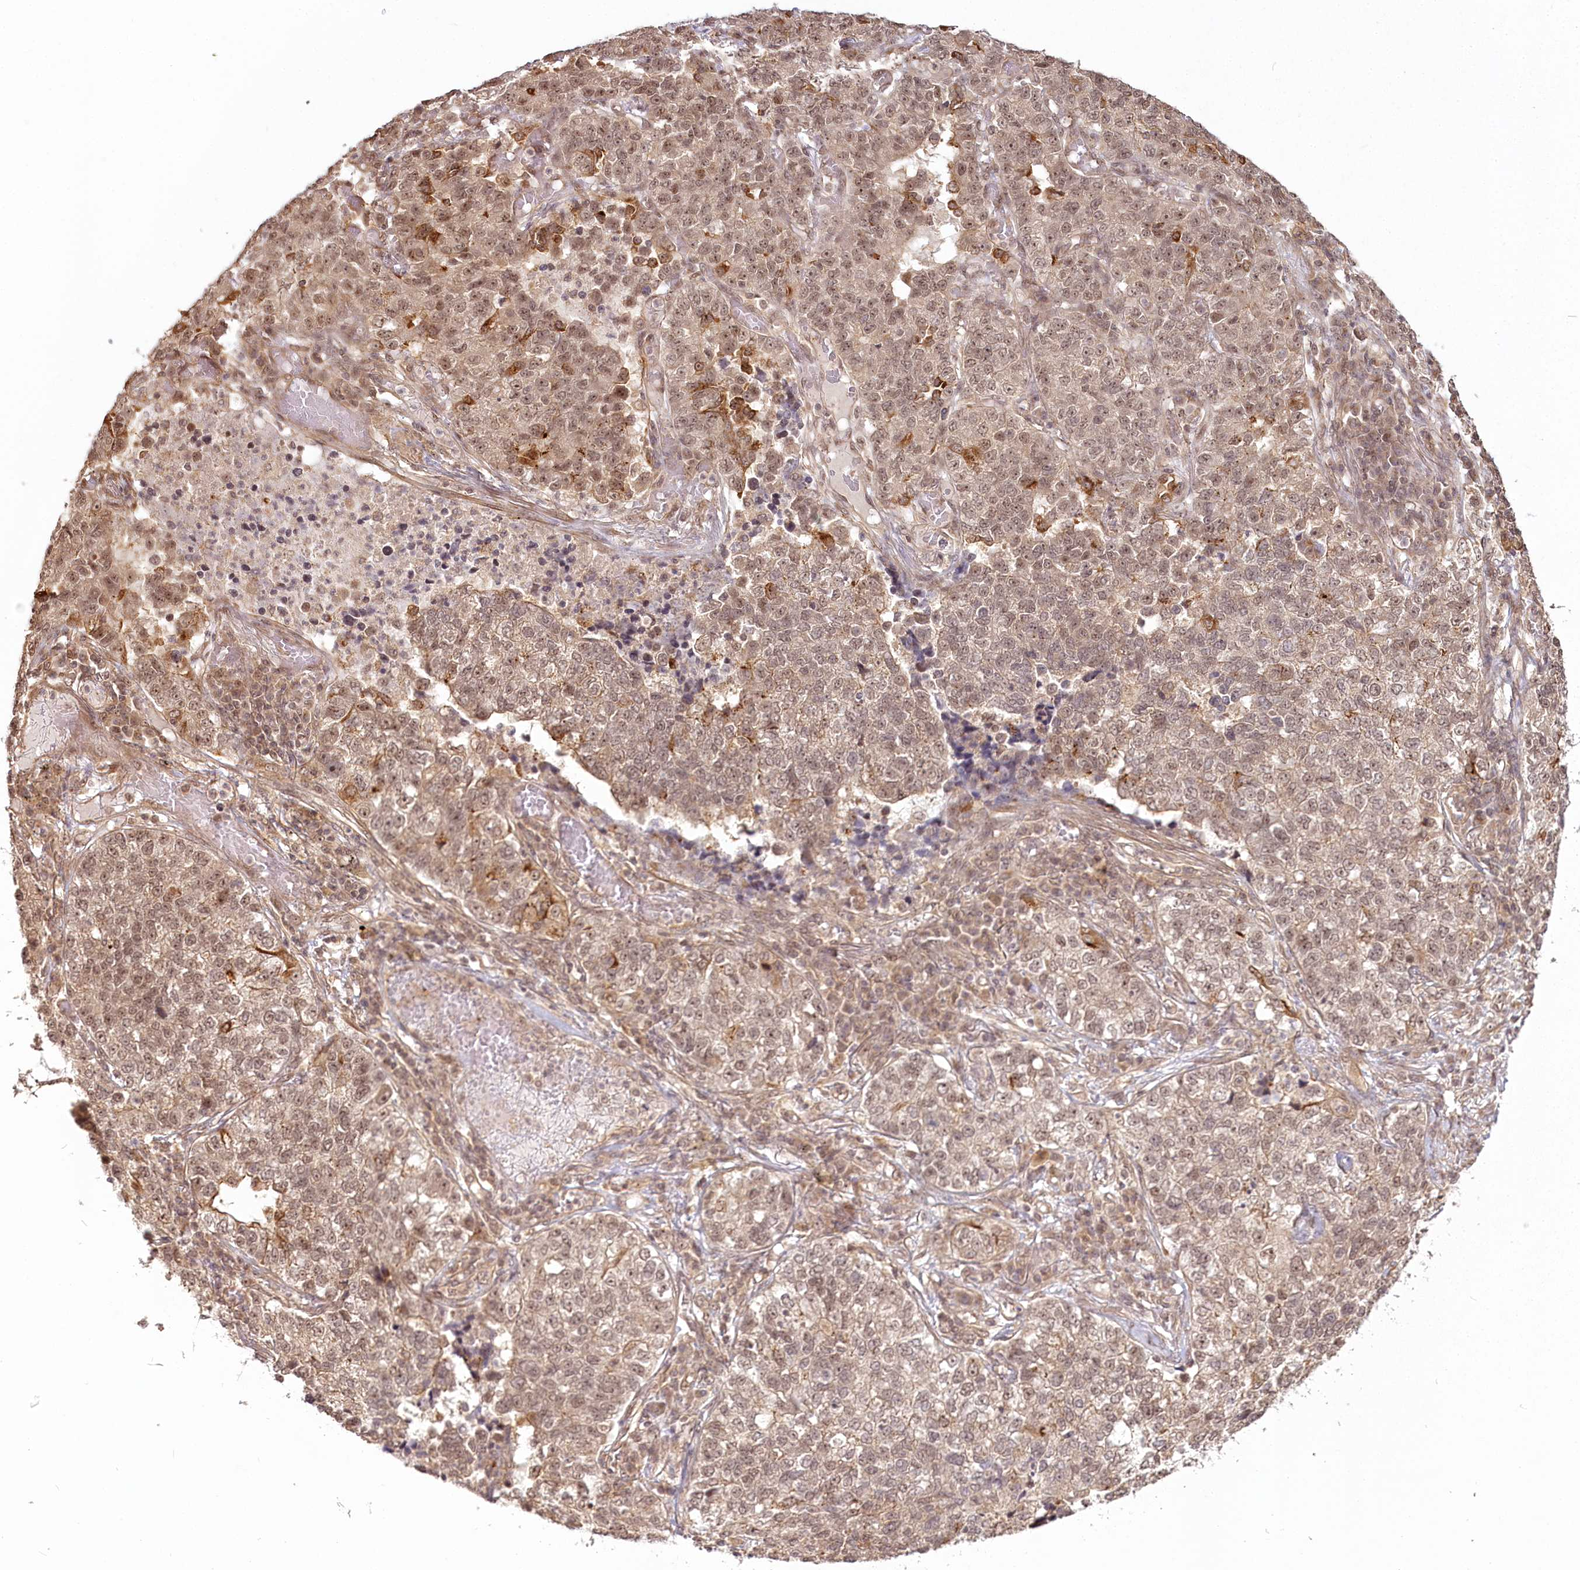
{"staining": {"intensity": "moderate", "quantity": ">75%", "location": "cytoplasmic/membranous,nuclear"}, "tissue": "lung cancer", "cell_type": "Tumor cells", "image_type": "cancer", "snomed": [{"axis": "morphology", "description": "Adenocarcinoma, NOS"}, {"axis": "topography", "description": "Lung"}], "caption": "Lung cancer stained for a protein demonstrates moderate cytoplasmic/membranous and nuclear positivity in tumor cells.", "gene": "R3HDM2", "patient": {"sex": "male", "age": 49}}